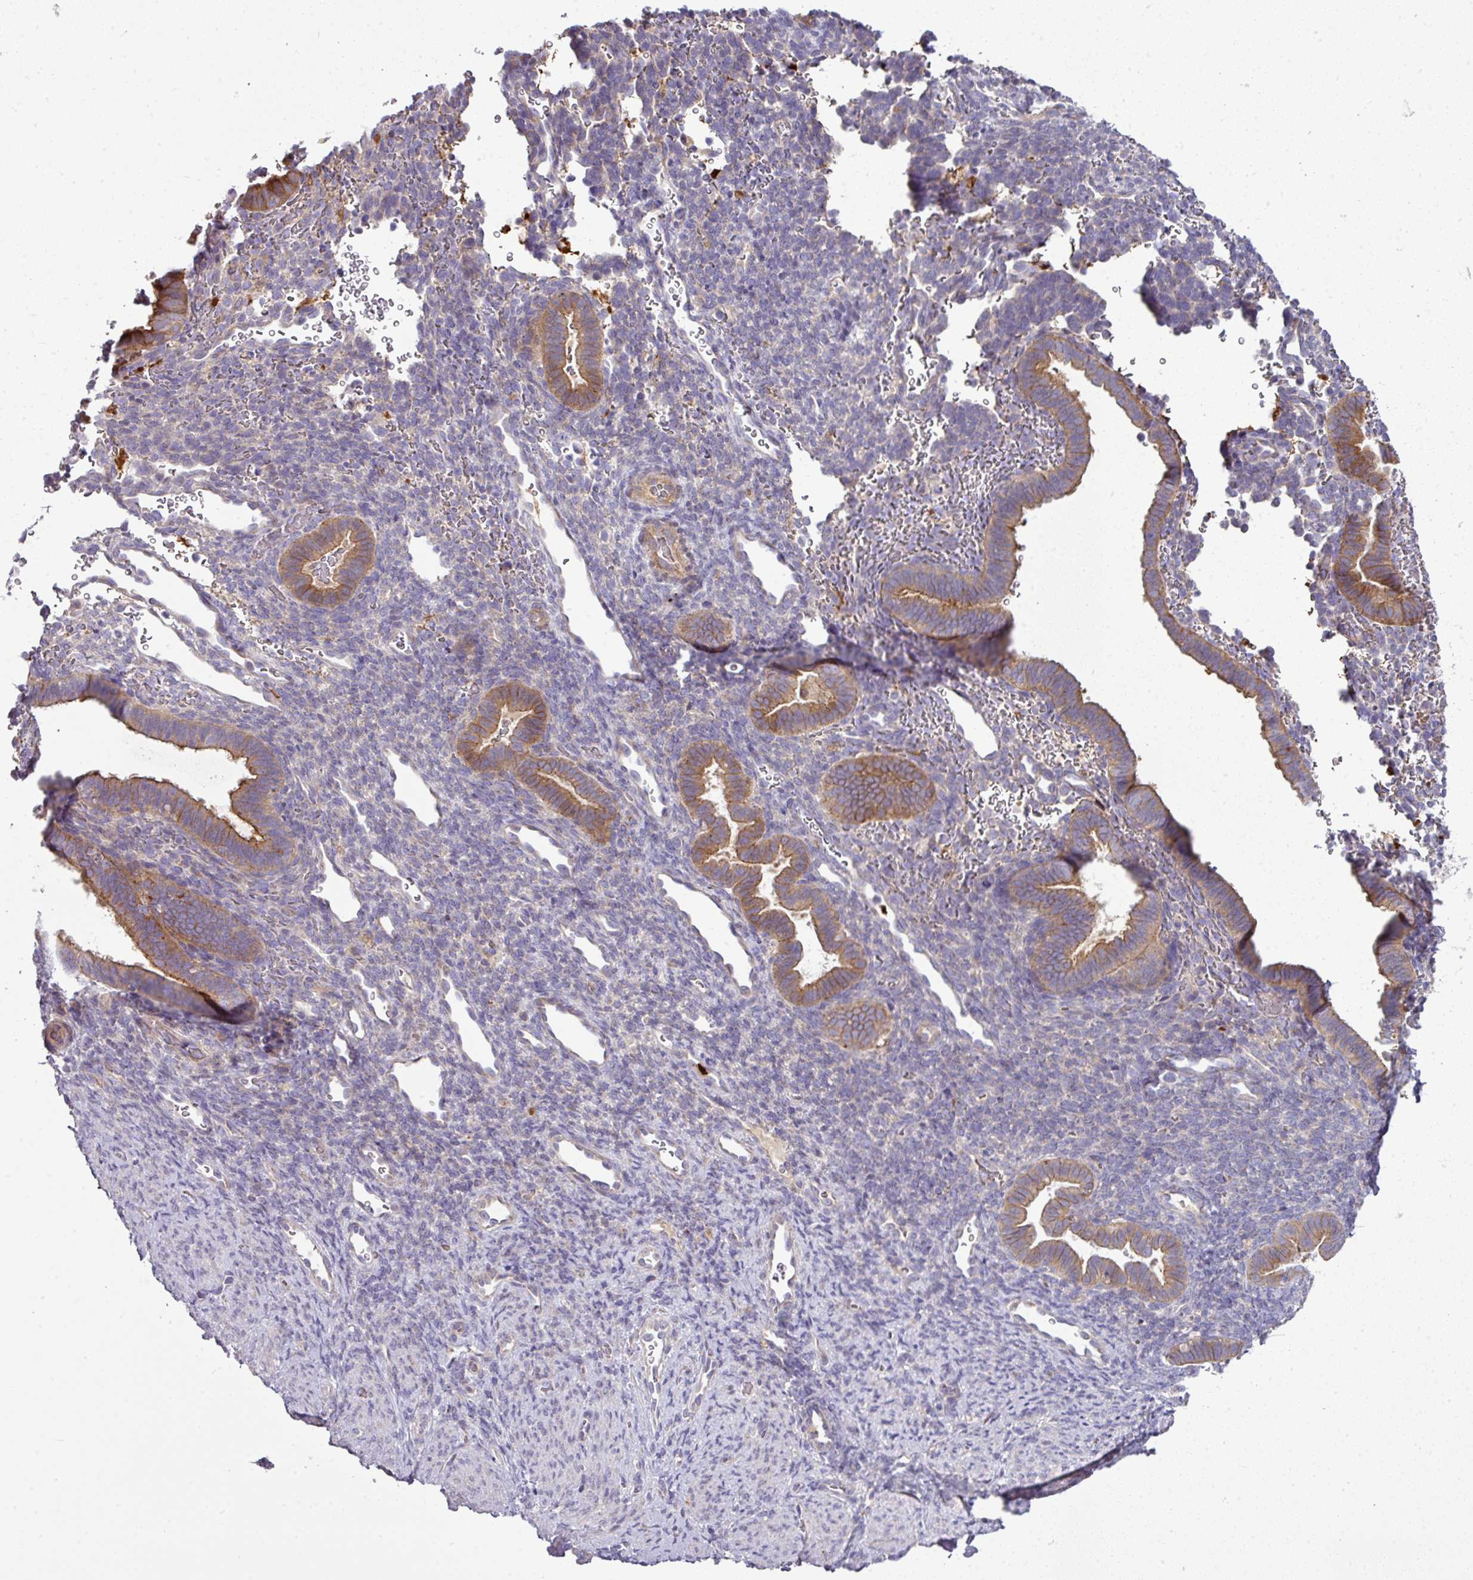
{"staining": {"intensity": "negative", "quantity": "none", "location": "none"}, "tissue": "endometrium", "cell_type": "Cells in endometrial stroma", "image_type": "normal", "snomed": [{"axis": "morphology", "description": "Normal tissue, NOS"}, {"axis": "topography", "description": "Endometrium"}], "caption": "Benign endometrium was stained to show a protein in brown. There is no significant staining in cells in endometrial stroma. (DAB immunohistochemistry (IHC), high magnification).", "gene": "GAN", "patient": {"sex": "female", "age": 34}}